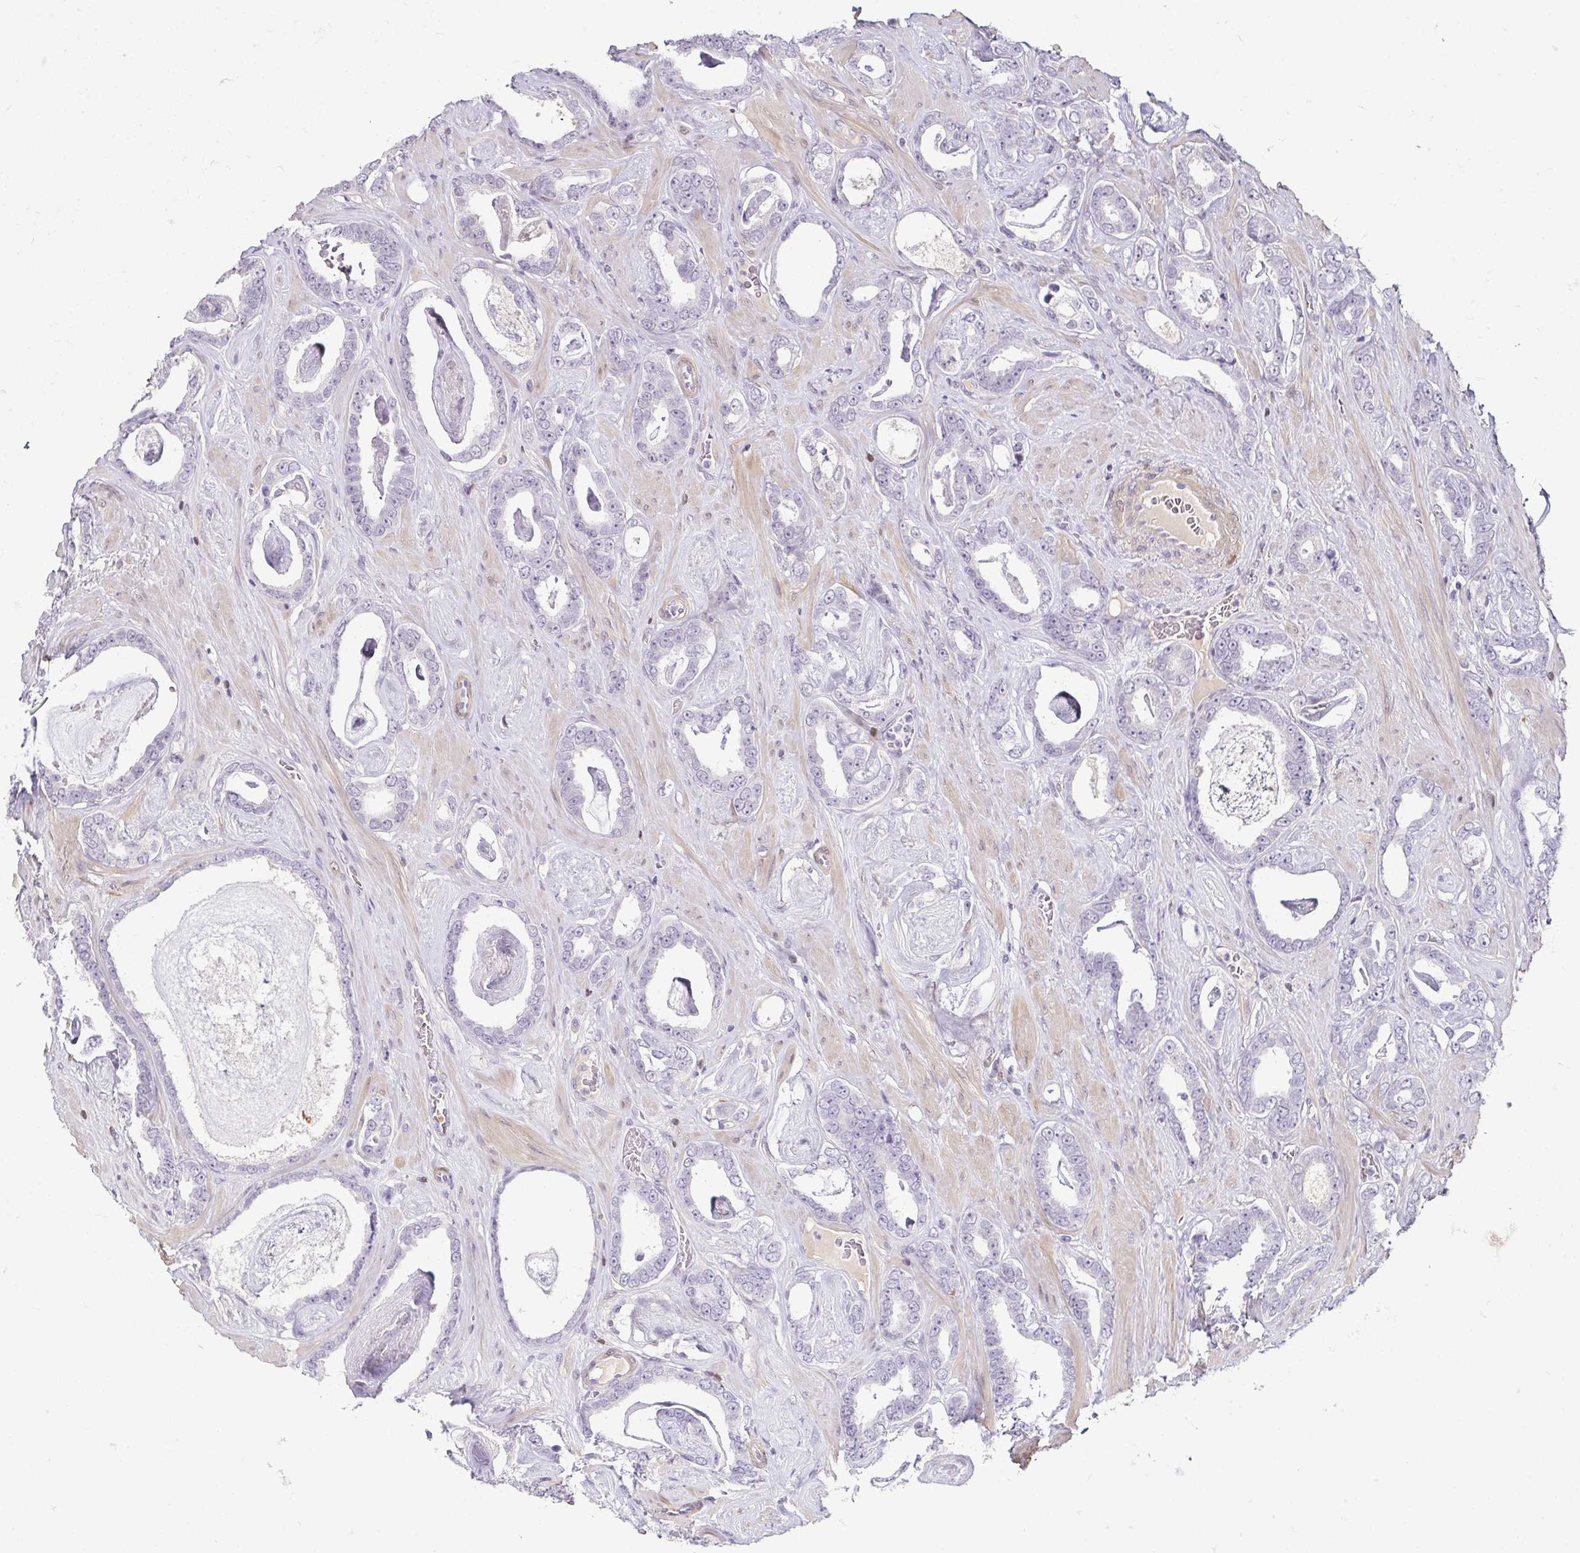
{"staining": {"intensity": "negative", "quantity": "none", "location": "none"}, "tissue": "prostate cancer", "cell_type": "Tumor cells", "image_type": "cancer", "snomed": [{"axis": "morphology", "description": "Adenocarcinoma, High grade"}, {"axis": "topography", "description": "Prostate"}], "caption": "IHC histopathology image of prostate high-grade adenocarcinoma stained for a protein (brown), which demonstrates no positivity in tumor cells.", "gene": "HOPX", "patient": {"sex": "male", "age": 63}}